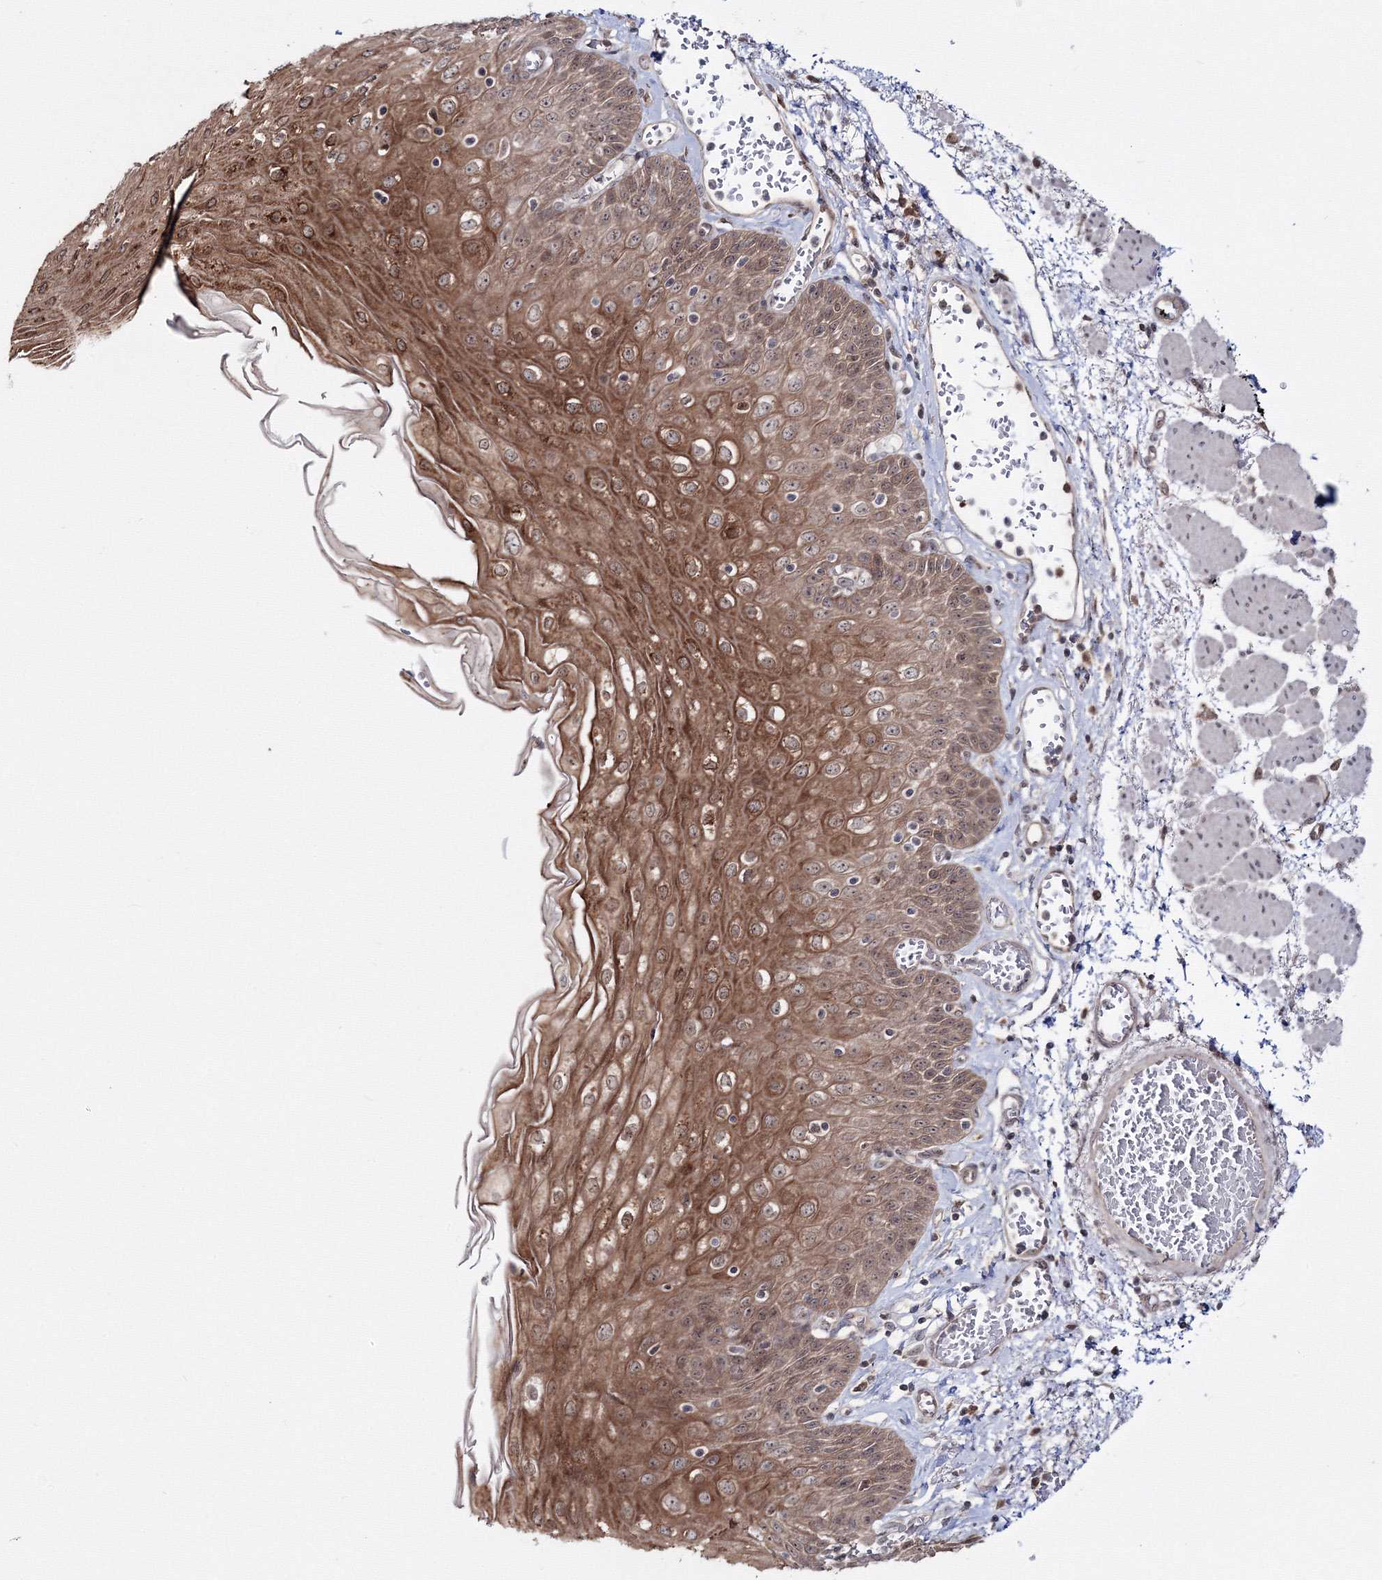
{"staining": {"intensity": "moderate", "quantity": ">75%", "location": "cytoplasmic/membranous"}, "tissue": "esophagus", "cell_type": "Squamous epithelial cells", "image_type": "normal", "snomed": [{"axis": "morphology", "description": "Normal tissue, NOS"}, {"axis": "topography", "description": "Esophagus"}], "caption": "An immunohistochemistry (IHC) micrograph of unremarkable tissue is shown. Protein staining in brown highlights moderate cytoplasmic/membranous positivity in esophagus within squamous epithelial cells.", "gene": "ZFAND6", "patient": {"sex": "male", "age": 81}}